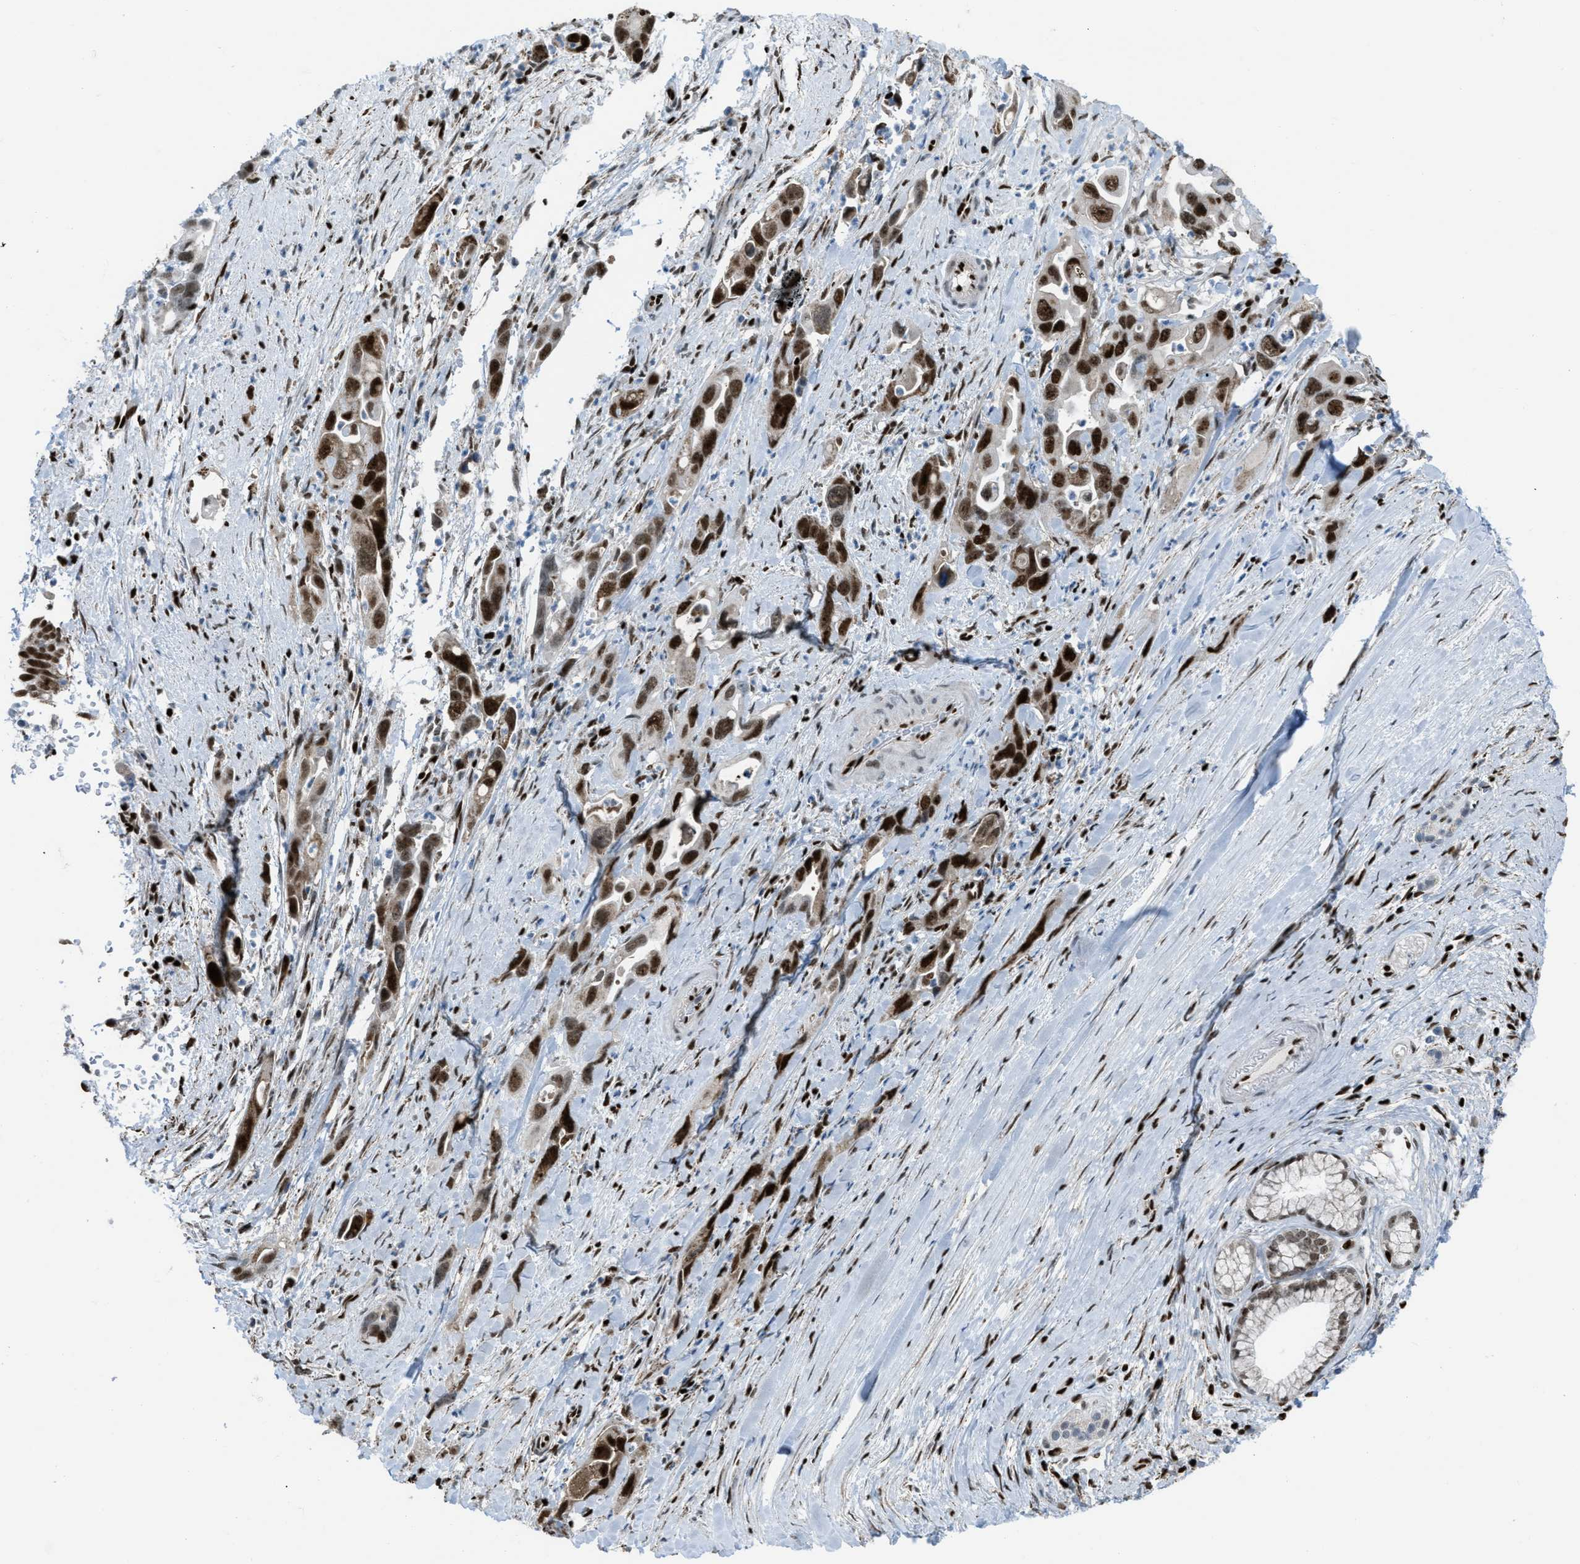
{"staining": {"intensity": "strong", "quantity": ">75%", "location": "nuclear"}, "tissue": "pancreatic cancer", "cell_type": "Tumor cells", "image_type": "cancer", "snomed": [{"axis": "morphology", "description": "Adenocarcinoma, NOS"}, {"axis": "topography", "description": "Pancreas"}], "caption": "IHC photomicrograph of neoplastic tissue: pancreatic cancer (adenocarcinoma) stained using immunohistochemistry shows high levels of strong protein expression localized specifically in the nuclear of tumor cells, appearing as a nuclear brown color.", "gene": "SLFN5", "patient": {"sex": "female", "age": 70}}